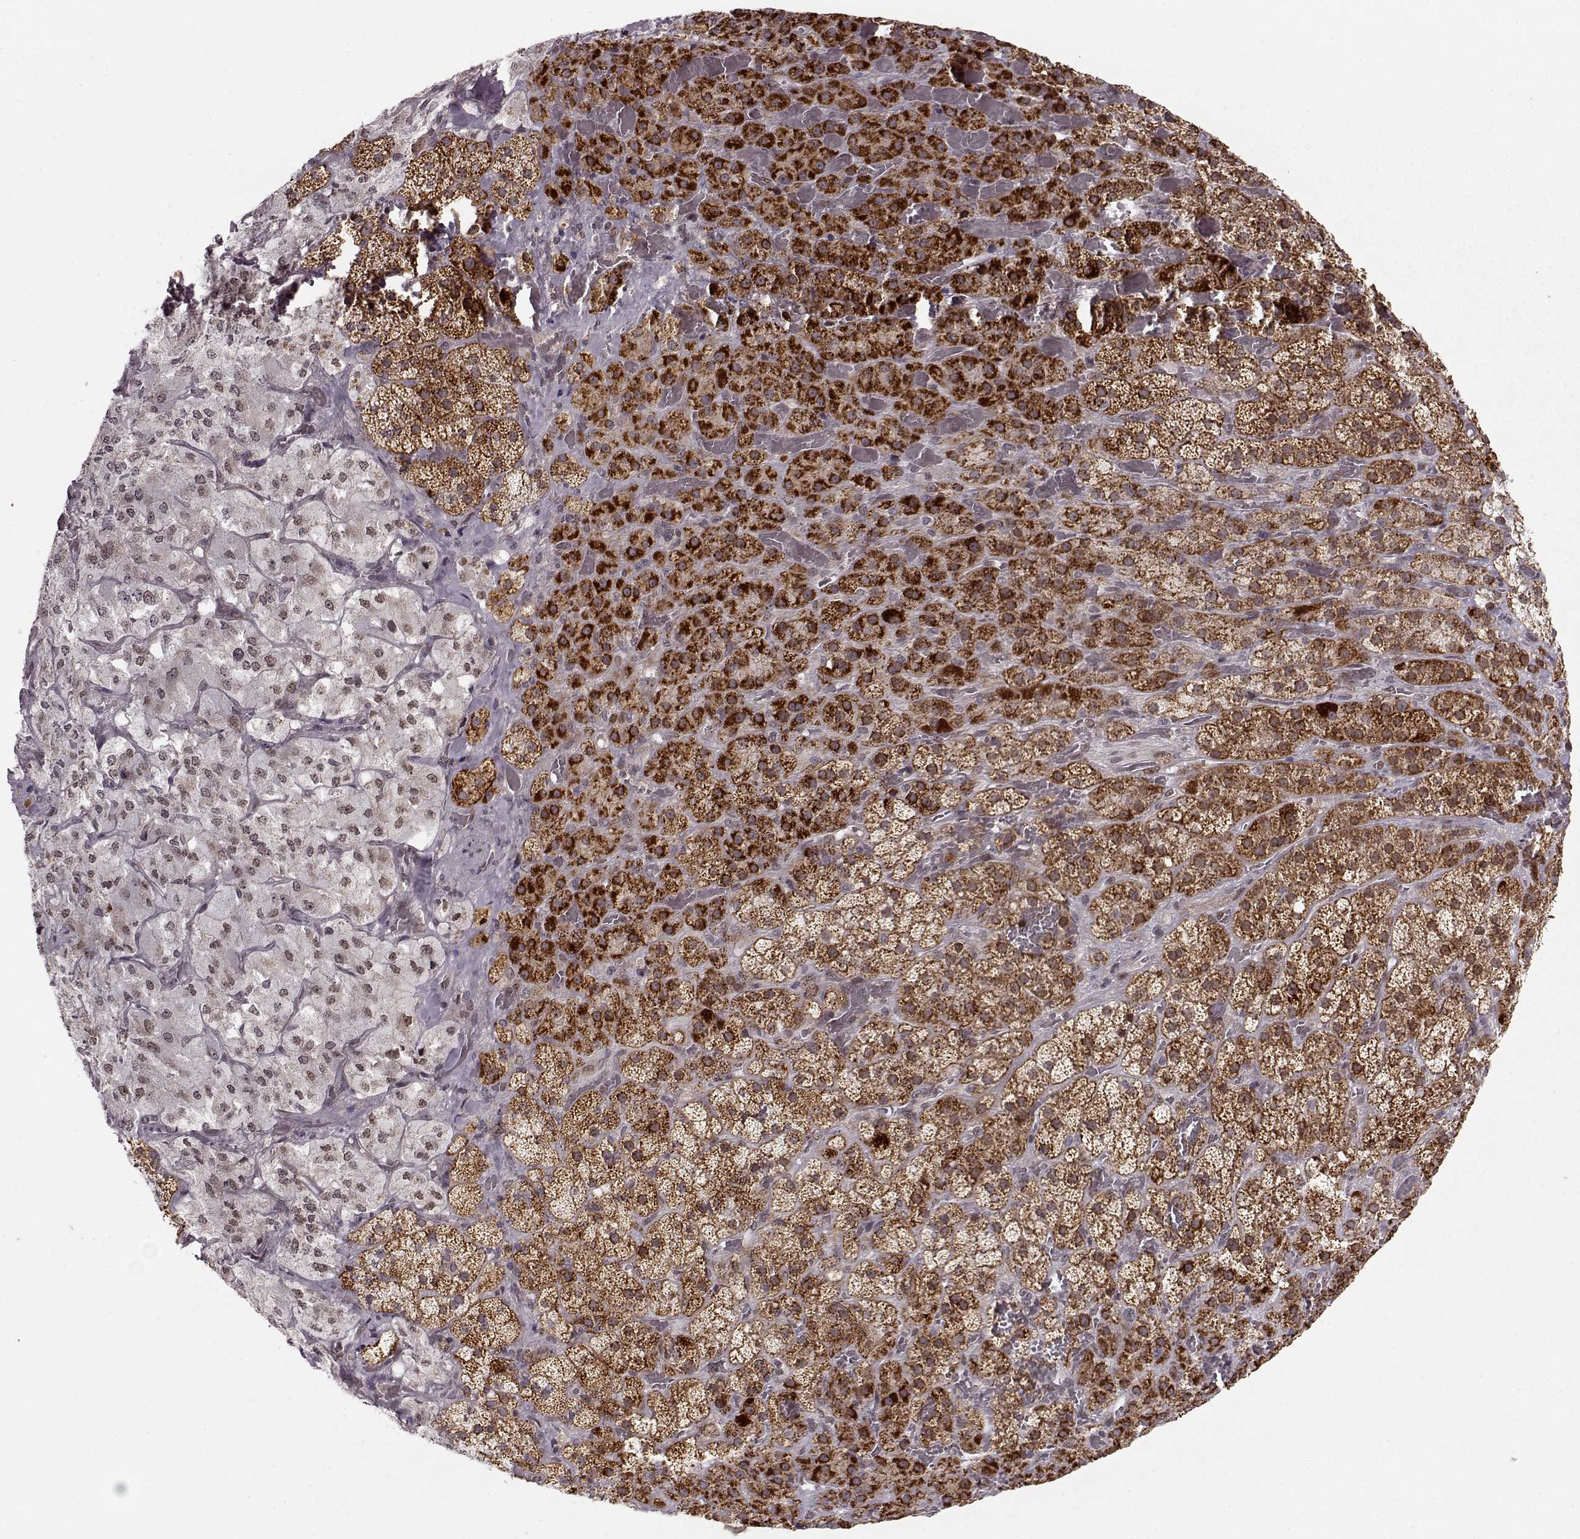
{"staining": {"intensity": "strong", "quantity": ">75%", "location": "cytoplasmic/membranous"}, "tissue": "adrenal gland", "cell_type": "Glandular cells", "image_type": "normal", "snomed": [{"axis": "morphology", "description": "Normal tissue, NOS"}, {"axis": "topography", "description": "Adrenal gland"}], "caption": "The micrograph reveals staining of normal adrenal gland, revealing strong cytoplasmic/membranous protein expression (brown color) within glandular cells.", "gene": "RAI1", "patient": {"sex": "male", "age": 57}}